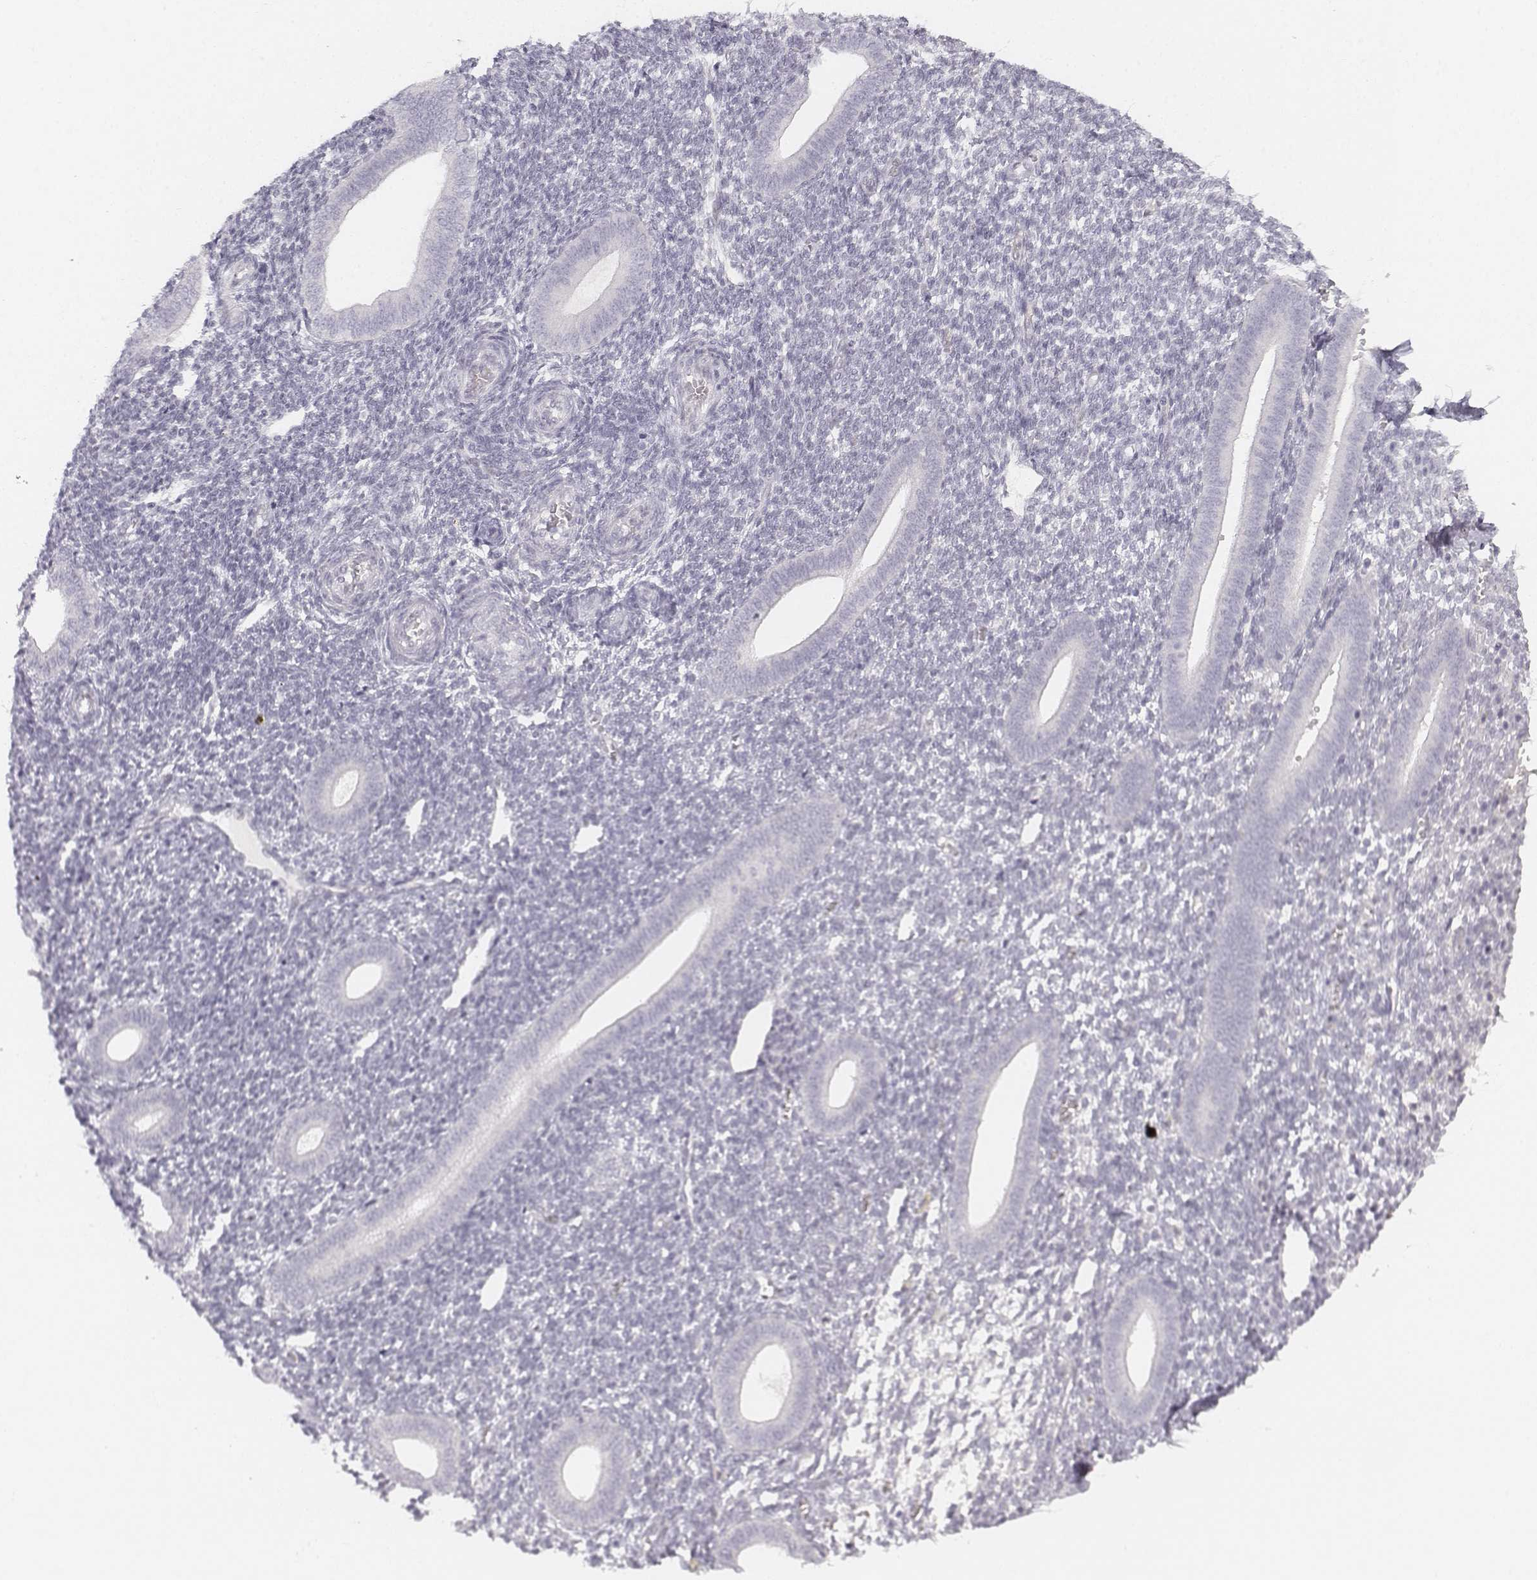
{"staining": {"intensity": "negative", "quantity": "none", "location": "none"}, "tissue": "endometrium", "cell_type": "Cells in endometrial stroma", "image_type": "normal", "snomed": [{"axis": "morphology", "description": "Normal tissue, NOS"}, {"axis": "topography", "description": "Endometrium"}], "caption": "Protein analysis of benign endometrium reveals no significant staining in cells in endometrial stroma.", "gene": "KRTAP2", "patient": {"sex": "female", "age": 25}}